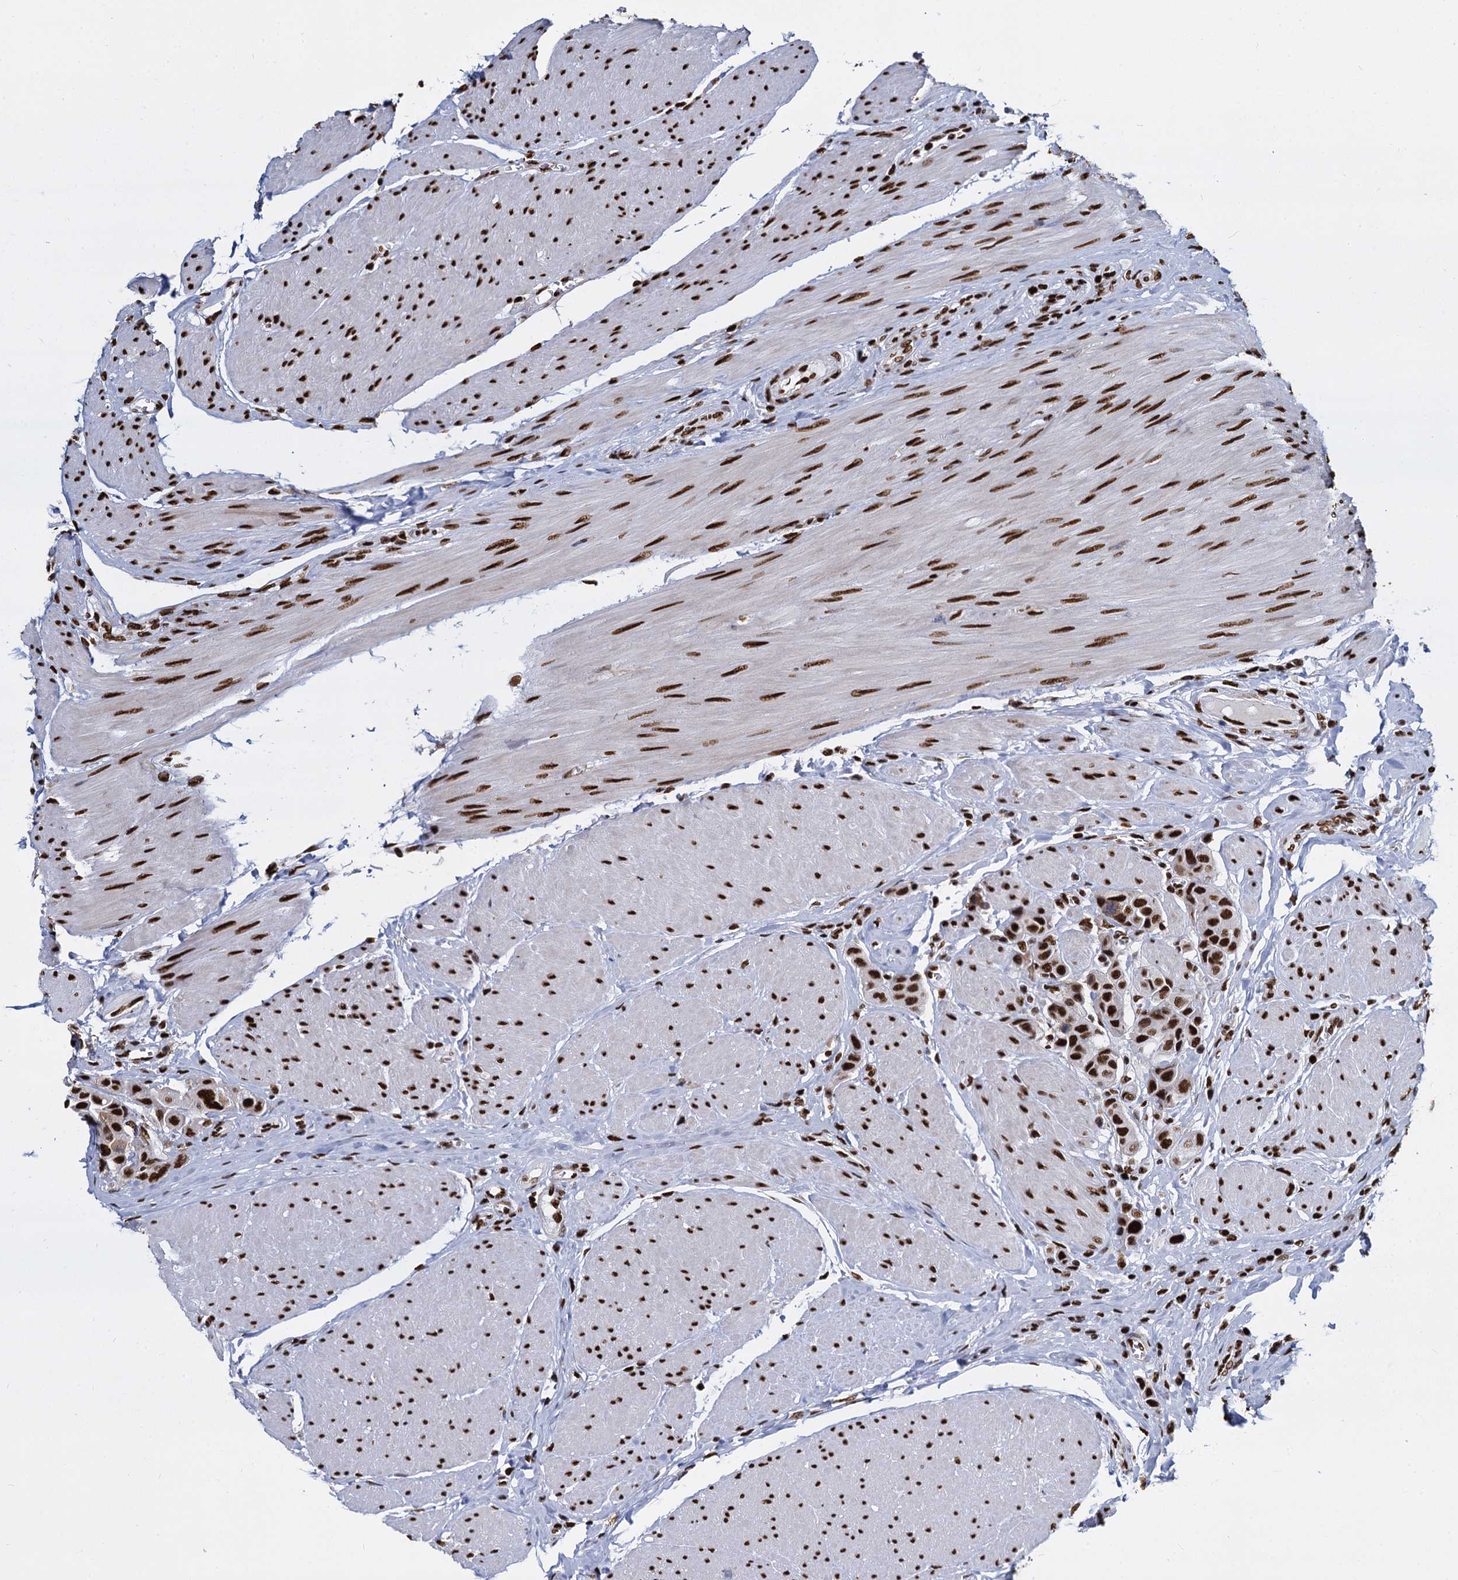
{"staining": {"intensity": "strong", "quantity": ">75%", "location": "nuclear"}, "tissue": "urothelial cancer", "cell_type": "Tumor cells", "image_type": "cancer", "snomed": [{"axis": "morphology", "description": "Urothelial carcinoma, High grade"}, {"axis": "topography", "description": "Urinary bladder"}], "caption": "Strong nuclear staining for a protein is appreciated in approximately >75% of tumor cells of urothelial carcinoma (high-grade) using immunohistochemistry.", "gene": "DCPS", "patient": {"sex": "male", "age": 50}}